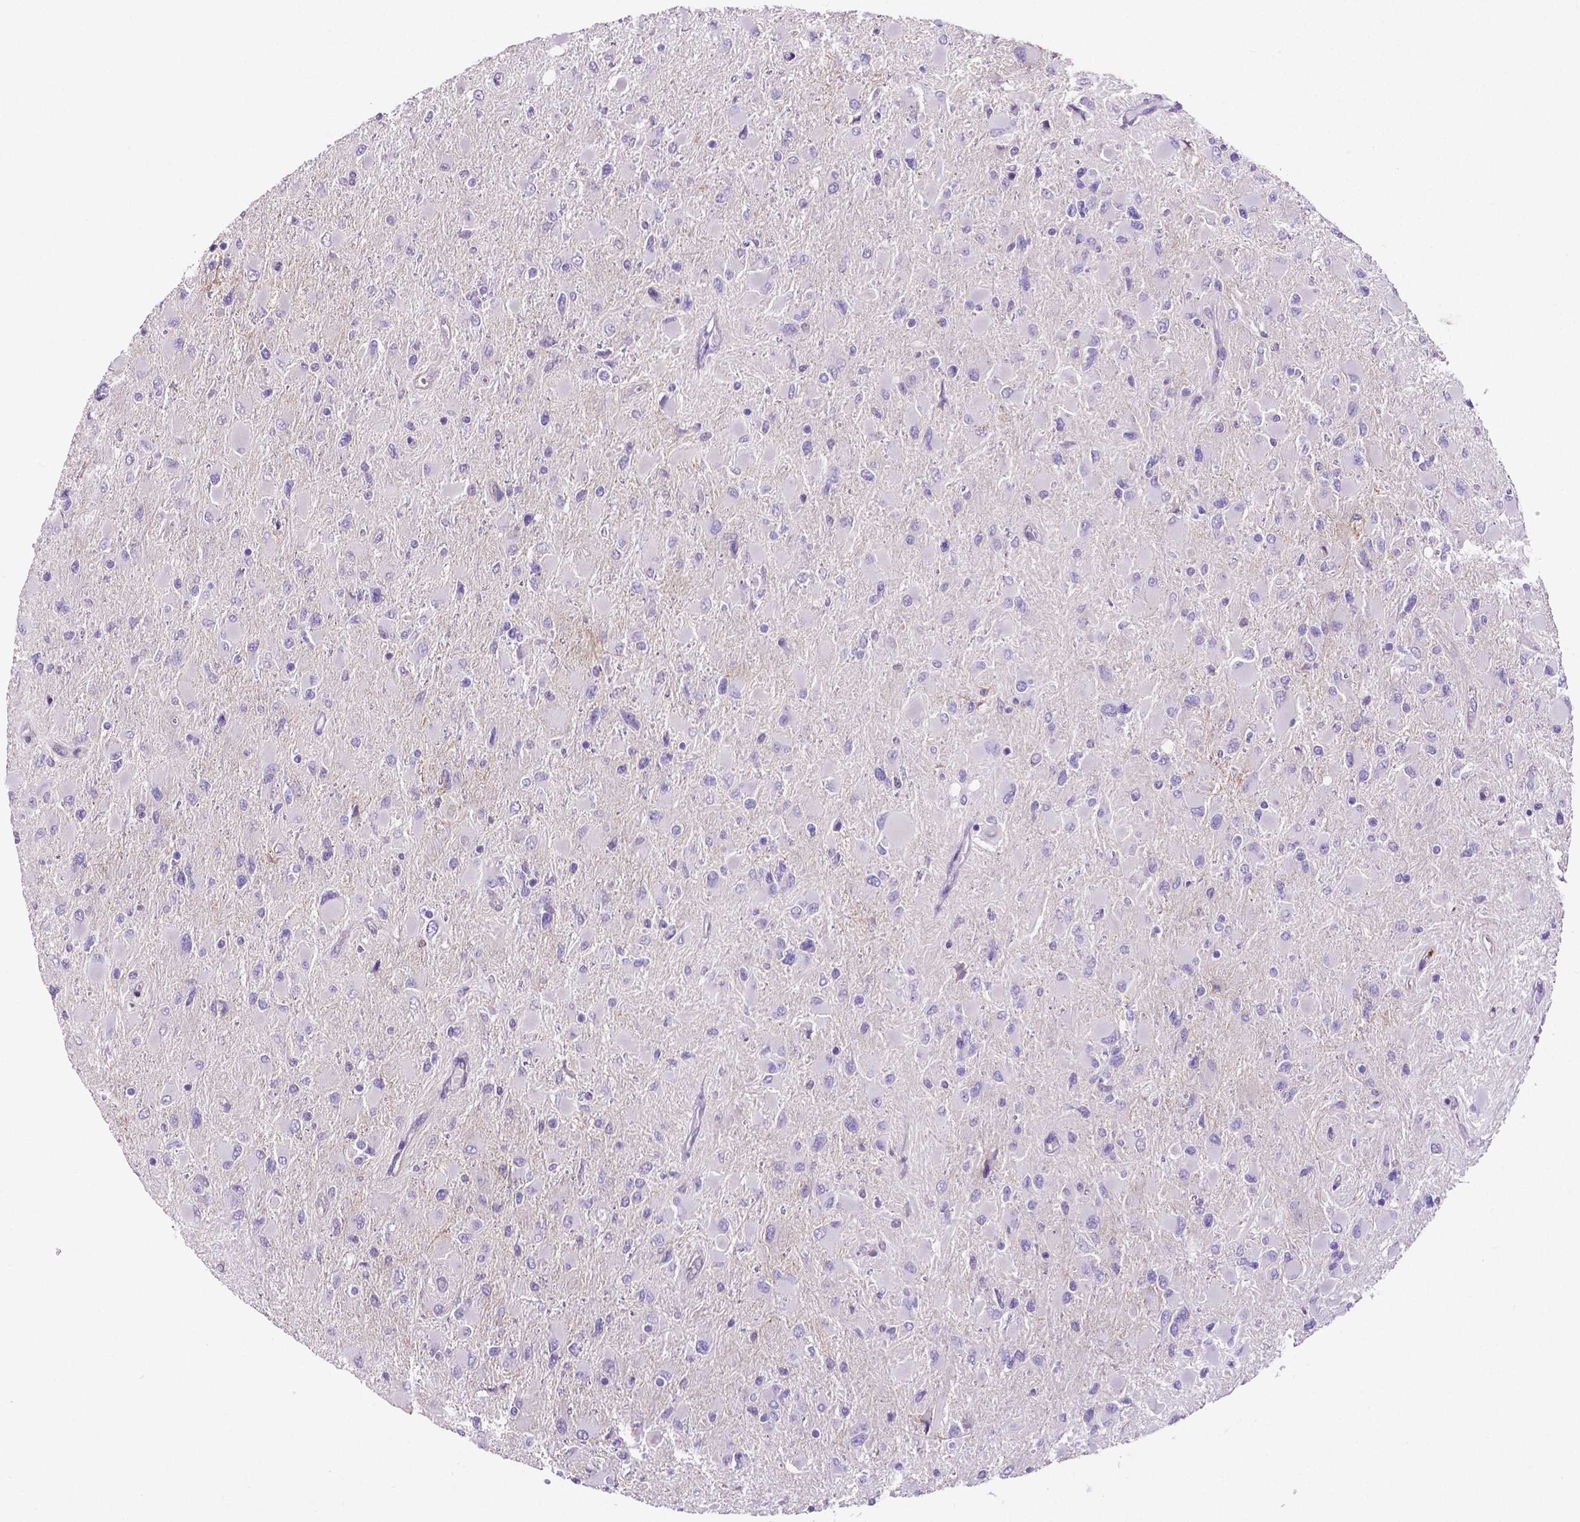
{"staining": {"intensity": "negative", "quantity": "none", "location": "none"}, "tissue": "glioma", "cell_type": "Tumor cells", "image_type": "cancer", "snomed": [{"axis": "morphology", "description": "Glioma, malignant, High grade"}, {"axis": "topography", "description": "Cerebral cortex"}], "caption": "Immunohistochemistry histopathology image of high-grade glioma (malignant) stained for a protein (brown), which reveals no staining in tumor cells.", "gene": "MMP9", "patient": {"sex": "female", "age": 36}}